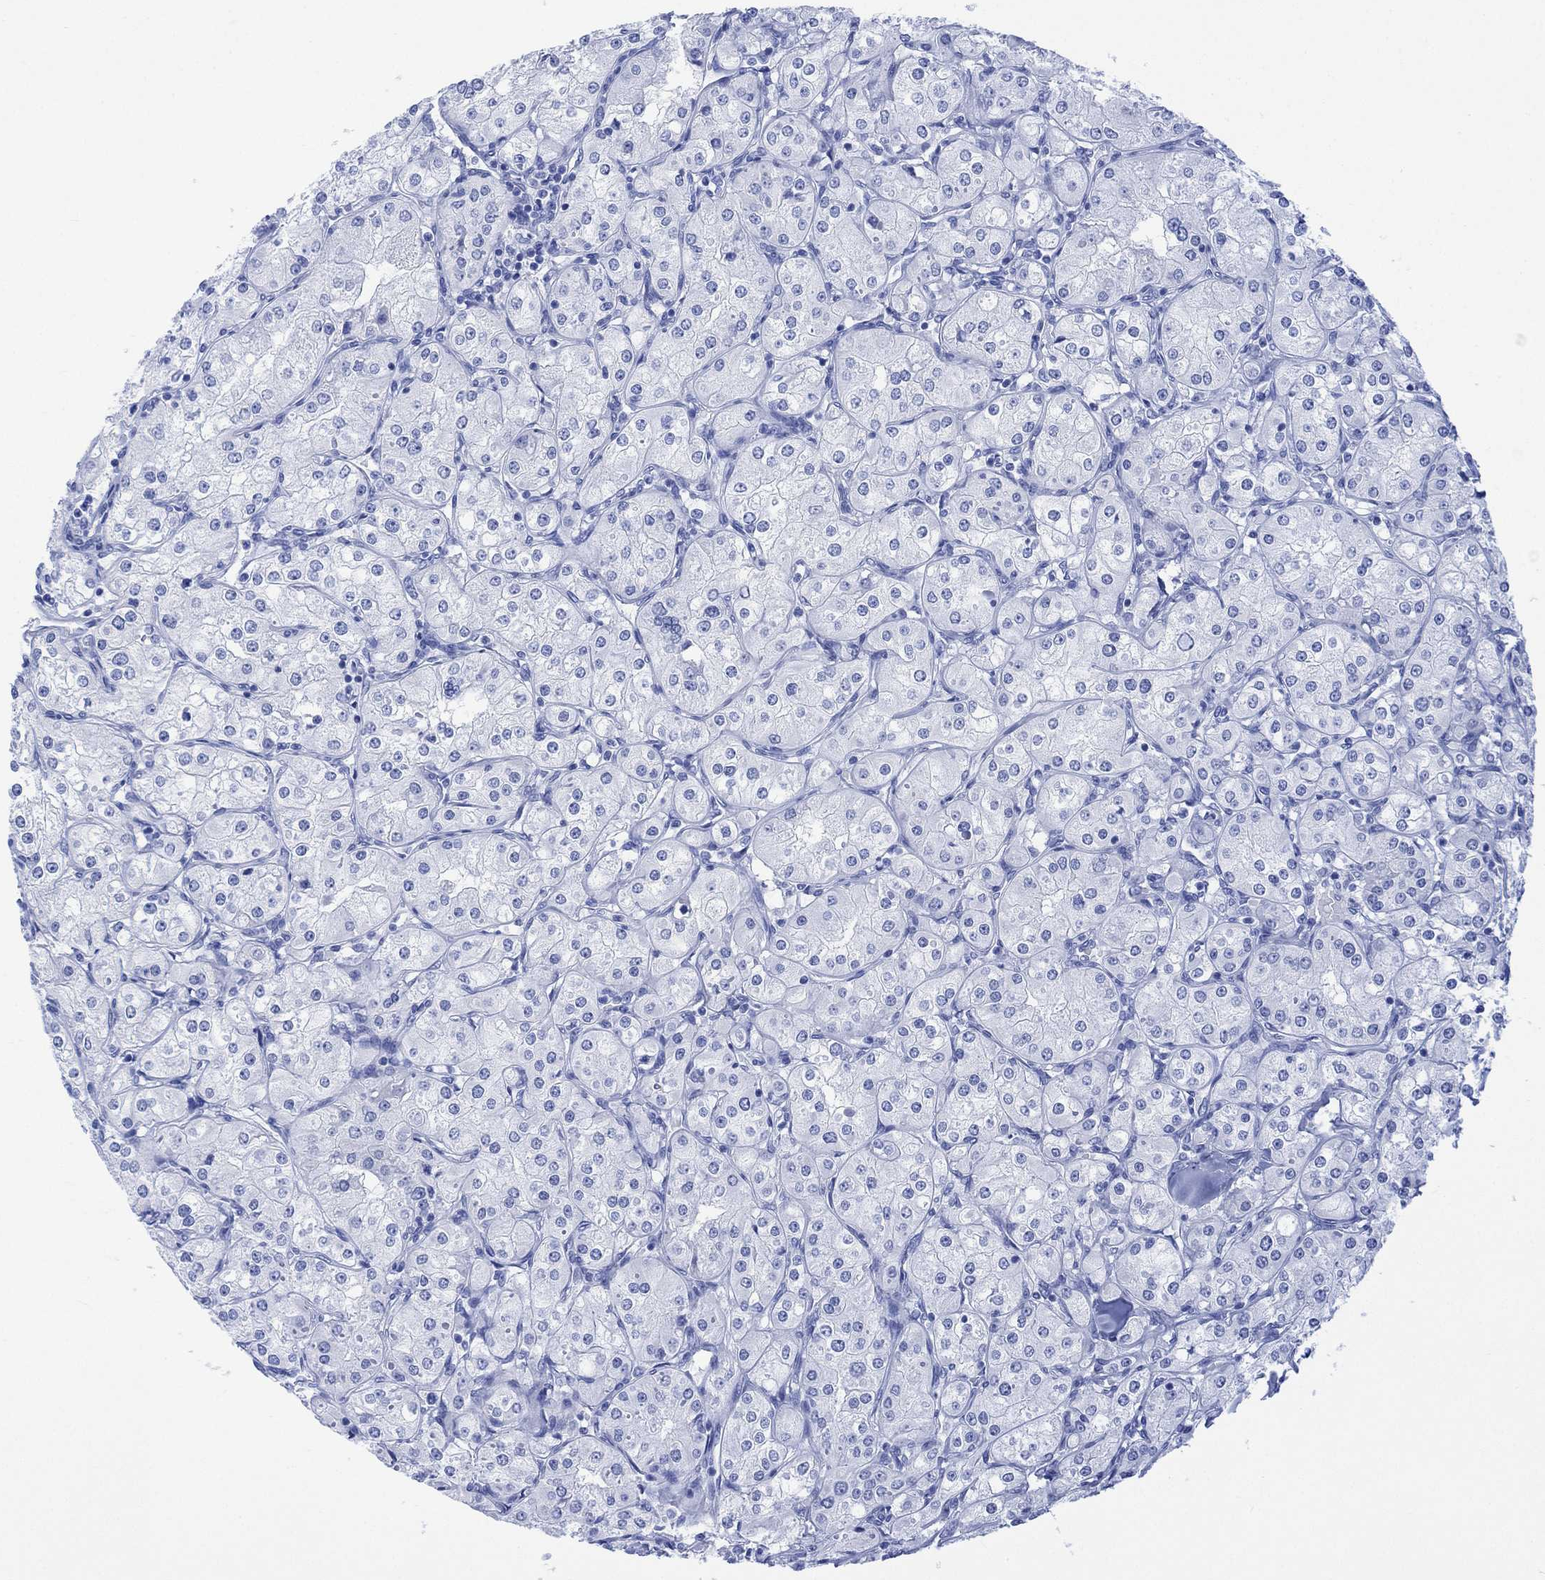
{"staining": {"intensity": "negative", "quantity": "none", "location": "none"}, "tissue": "renal cancer", "cell_type": "Tumor cells", "image_type": "cancer", "snomed": [{"axis": "morphology", "description": "Adenocarcinoma, NOS"}, {"axis": "topography", "description": "Kidney"}], "caption": "Immunohistochemistry (IHC) of human renal adenocarcinoma demonstrates no staining in tumor cells.", "gene": "CELF4", "patient": {"sex": "male", "age": 77}}